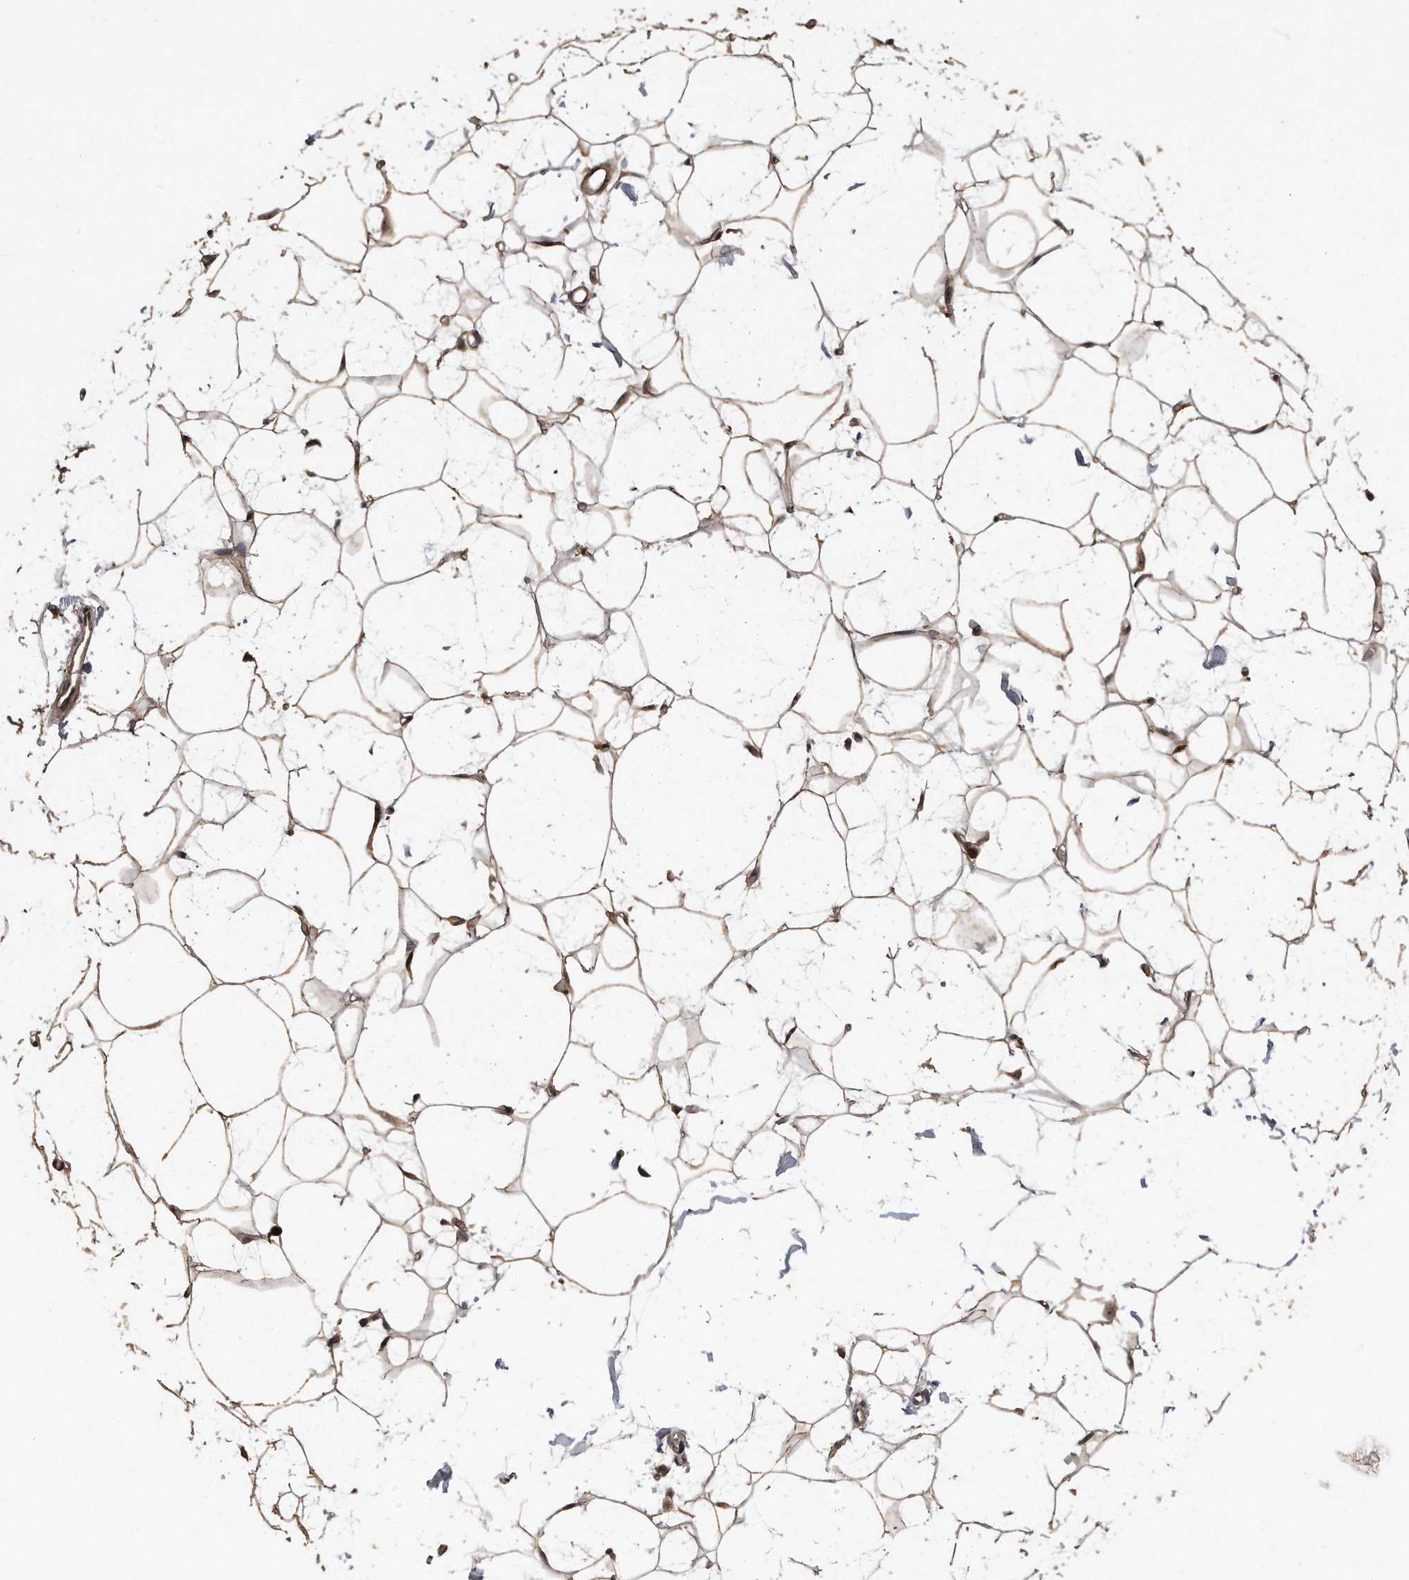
{"staining": {"intensity": "weak", "quantity": "25%-75%", "location": "cytoplasmic/membranous"}, "tissue": "adipose tissue", "cell_type": "Adipocytes", "image_type": "normal", "snomed": [{"axis": "morphology", "description": "Normal tissue, NOS"}, {"axis": "topography", "description": "Breast"}], "caption": "DAB (3,3'-diaminobenzidine) immunohistochemical staining of unremarkable adipose tissue displays weak cytoplasmic/membranous protein staining in approximately 25%-75% of adipocytes.", "gene": "PELO", "patient": {"sex": "female", "age": 23}}